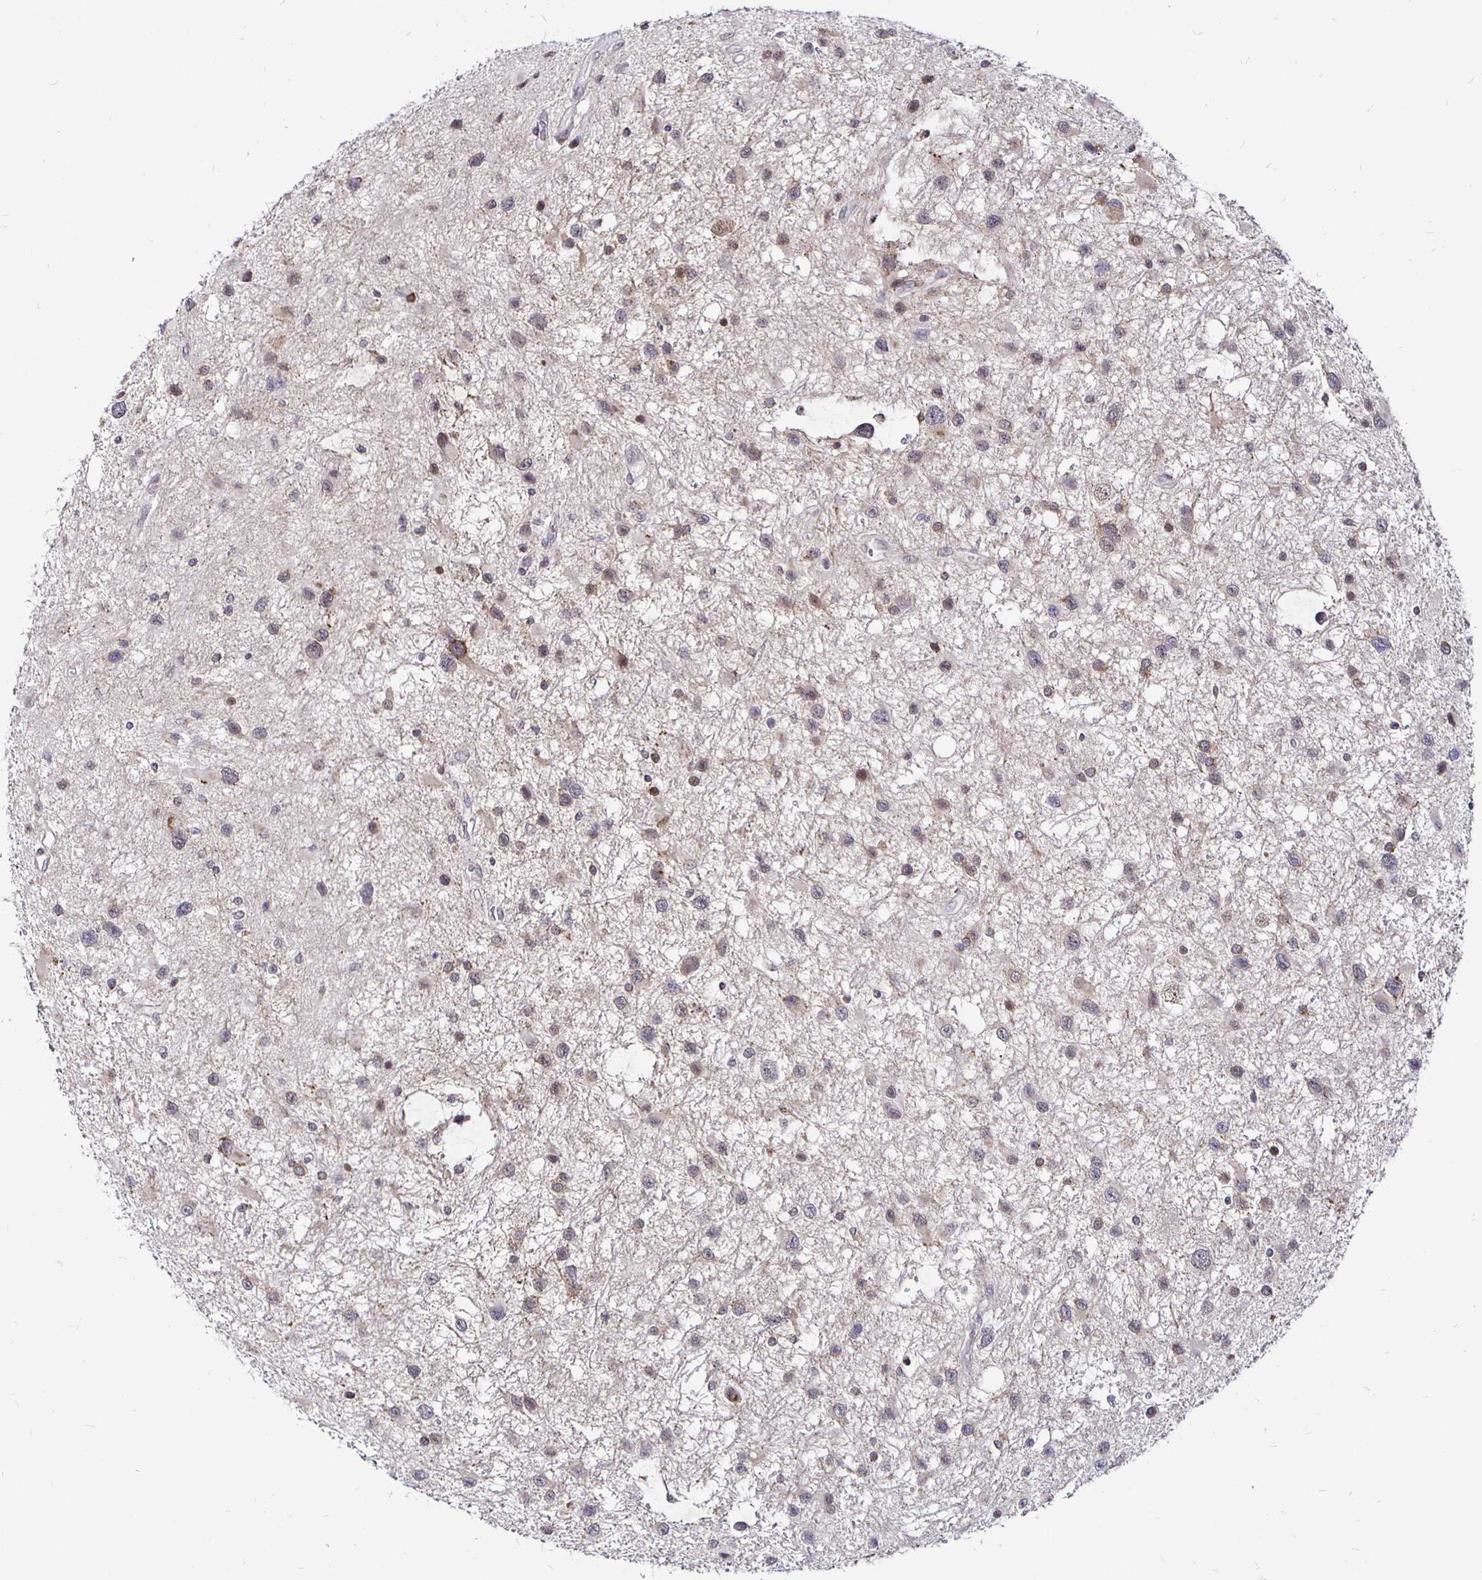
{"staining": {"intensity": "weak", "quantity": "<25%", "location": "nuclear"}, "tissue": "glioma", "cell_type": "Tumor cells", "image_type": "cancer", "snomed": [{"axis": "morphology", "description": "Glioma, malignant, Low grade"}, {"axis": "topography", "description": "Brain"}], "caption": "Protein analysis of malignant glioma (low-grade) demonstrates no significant staining in tumor cells.", "gene": "ATG3", "patient": {"sex": "female", "age": 32}}